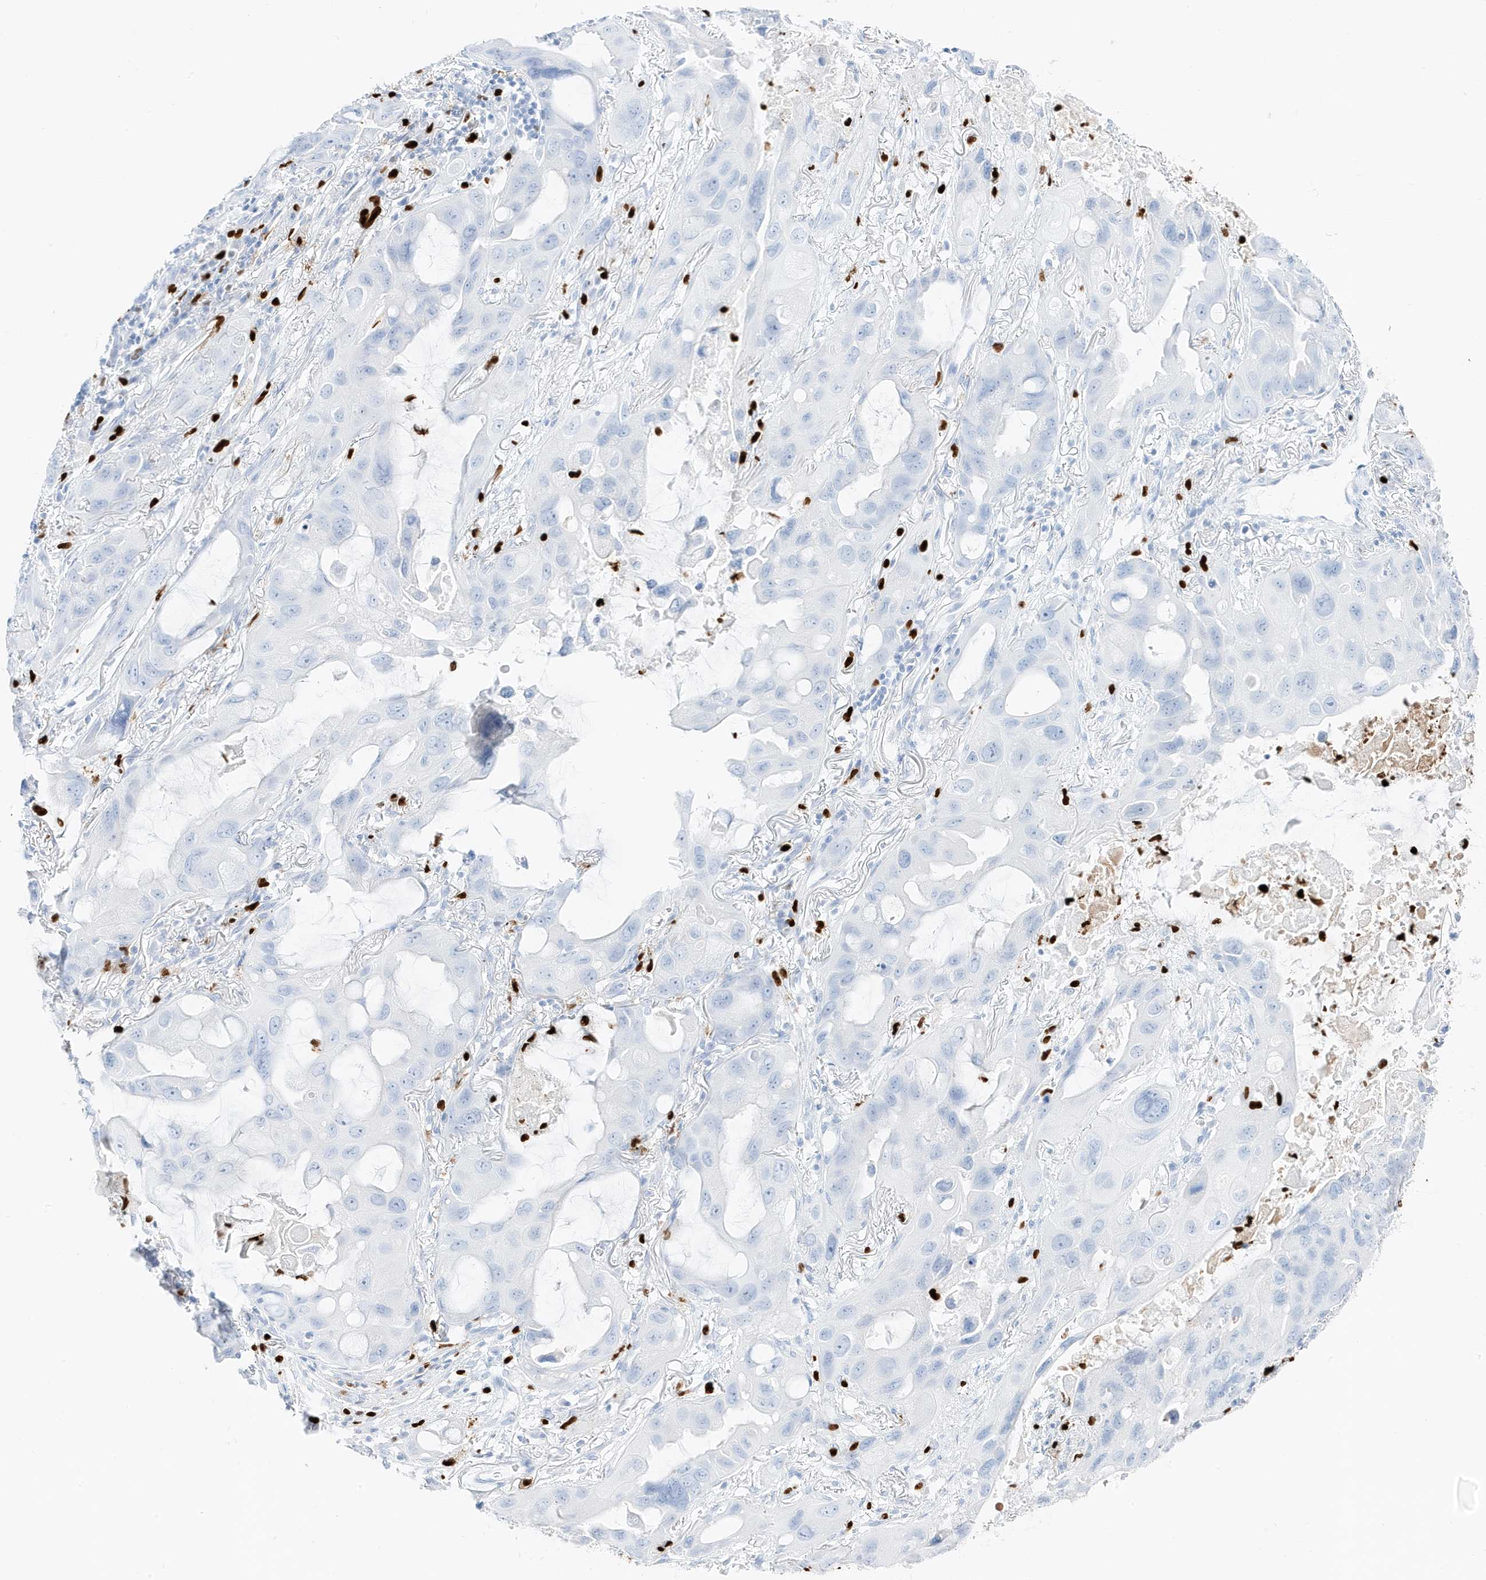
{"staining": {"intensity": "negative", "quantity": "none", "location": "none"}, "tissue": "lung cancer", "cell_type": "Tumor cells", "image_type": "cancer", "snomed": [{"axis": "morphology", "description": "Squamous cell carcinoma, NOS"}, {"axis": "topography", "description": "Lung"}], "caption": "IHC of human lung cancer (squamous cell carcinoma) shows no staining in tumor cells.", "gene": "MNDA", "patient": {"sex": "female", "age": 73}}